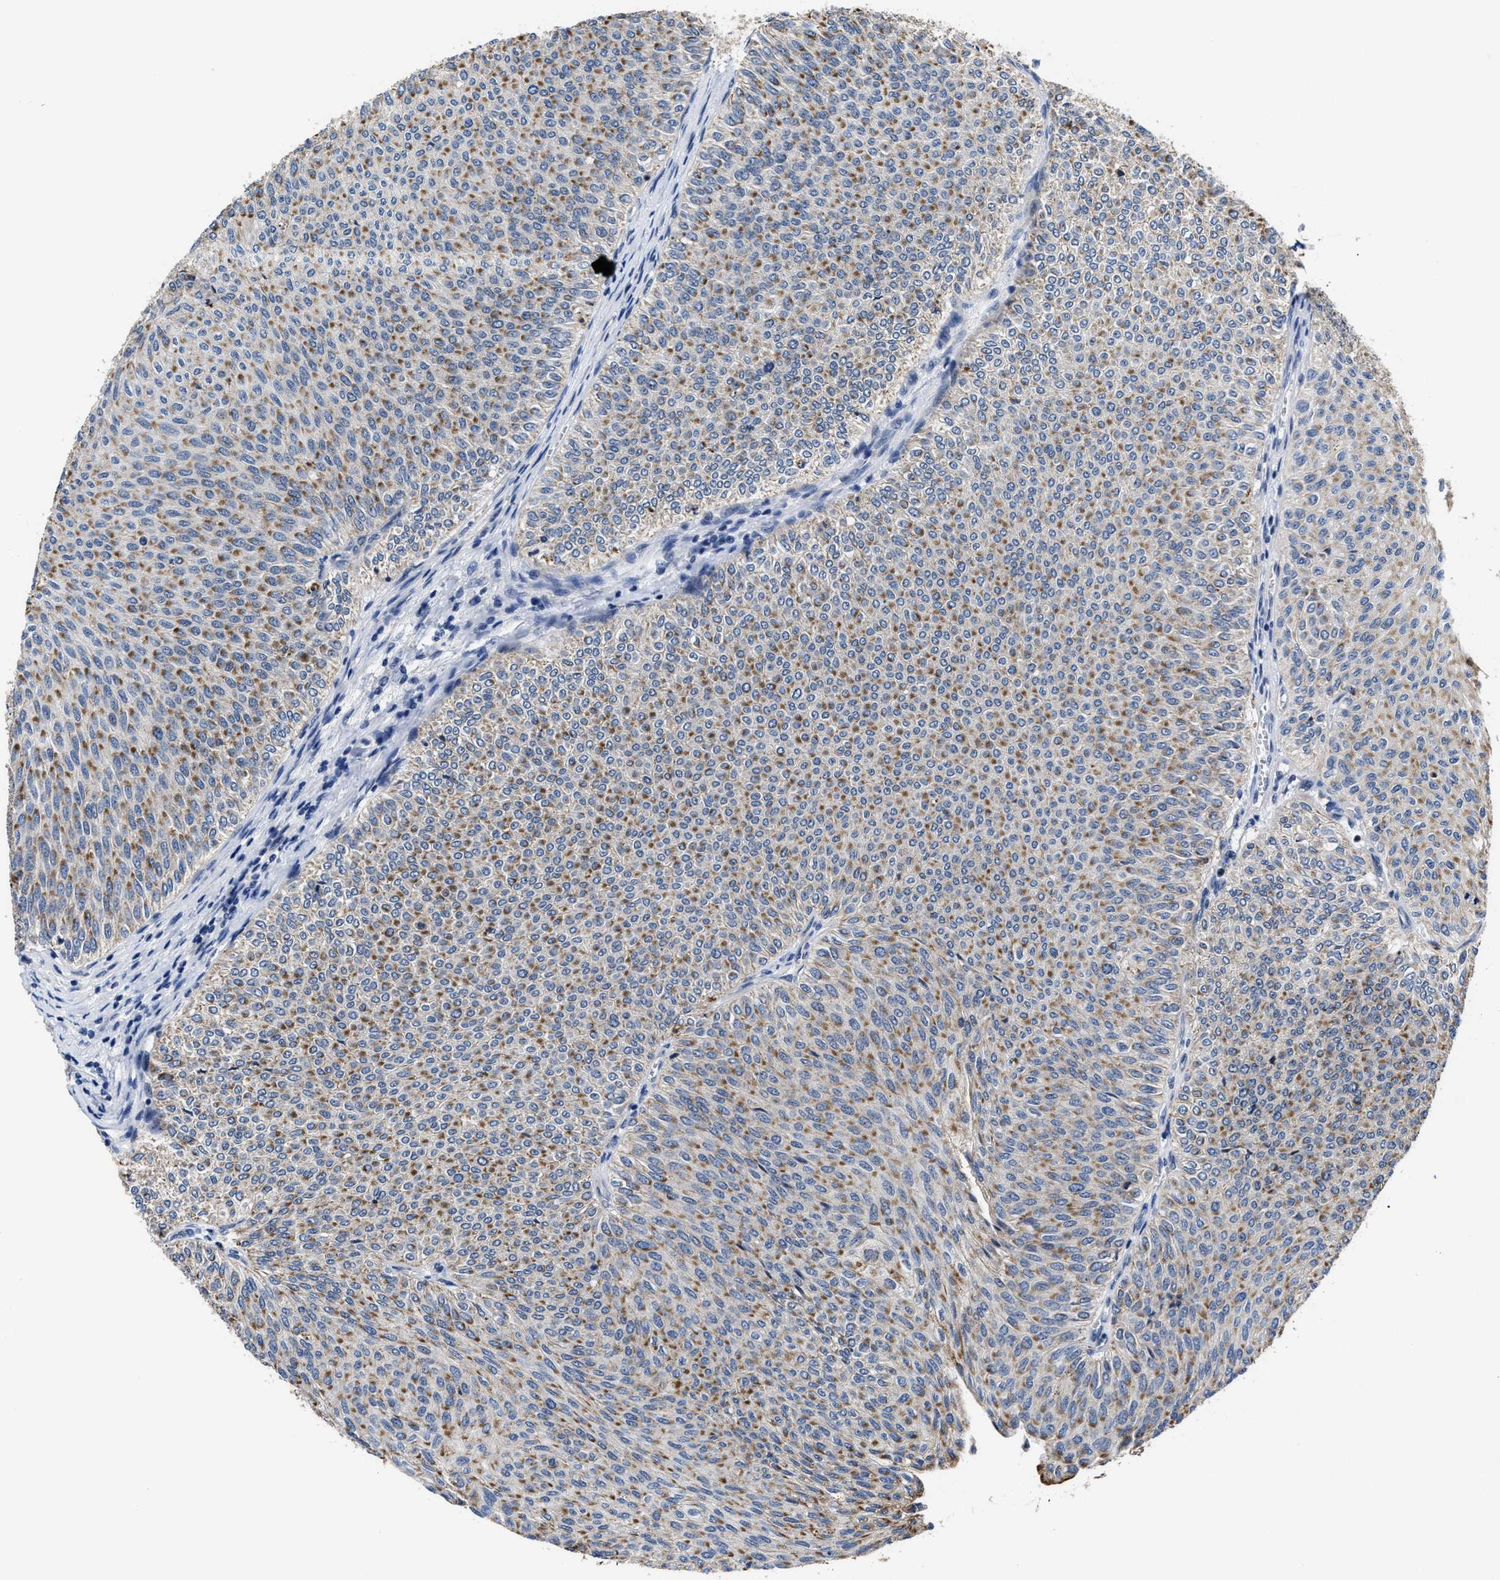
{"staining": {"intensity": "moderate", "quantity": "25%-75%", "location": "cytoplasmic/membranous"}, "tissue": "urothelial cancer", "cell_type": "Tumor cells", "image_type": "cancer", "snomed": [{"axis": "morphology", "description": "Urothelial carcinoma, Low grade"}, {"axis": "topography", "description": "Urinary bladder"}], "caption": "DAB immunohistochemical staining of human urothelial cancer reveals moderate cytoplasmic/membranous protein staining in about 25%-75% of tumor cells.", "gene": "GHITM", "patient": {"sex": "male", "age": 78}}